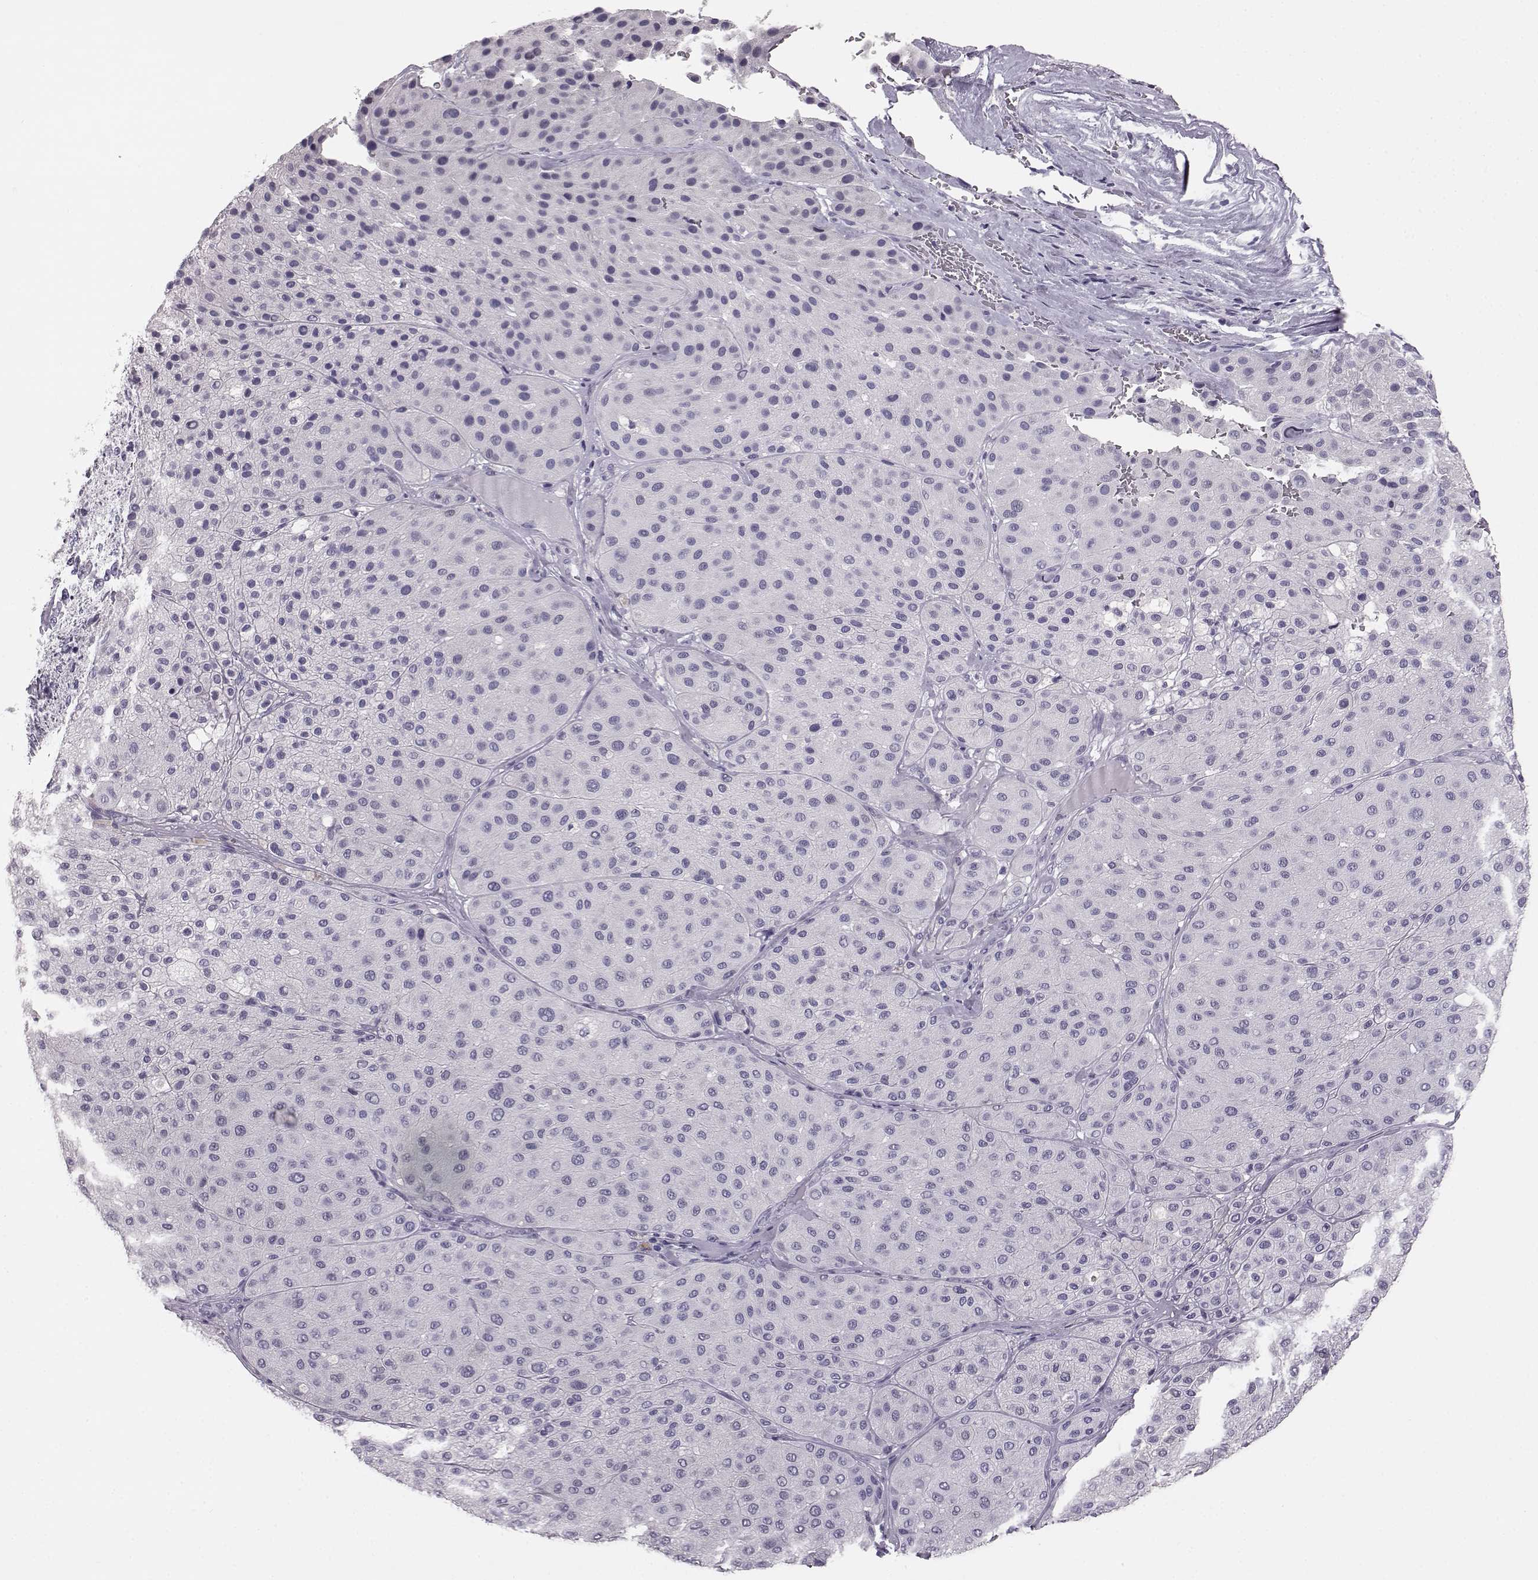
{"staining": {"intensity": "negative", "quantity": "none", "location": "none"}, "tissue": "melanoma", "cell_type": "Tumor cells", "image_type": "cancer", "snomed": [{"axis": "morphology", "description": "Malignant melanoma, Metastatic site"}, {"axis": "topography", "description": "Smooth muscle"}], "caption": "IHC of human melanoma demonstrates no expression in tumor cells.", "gene": "BFSP2", "patient": {"sex": "male", "age": 41}}